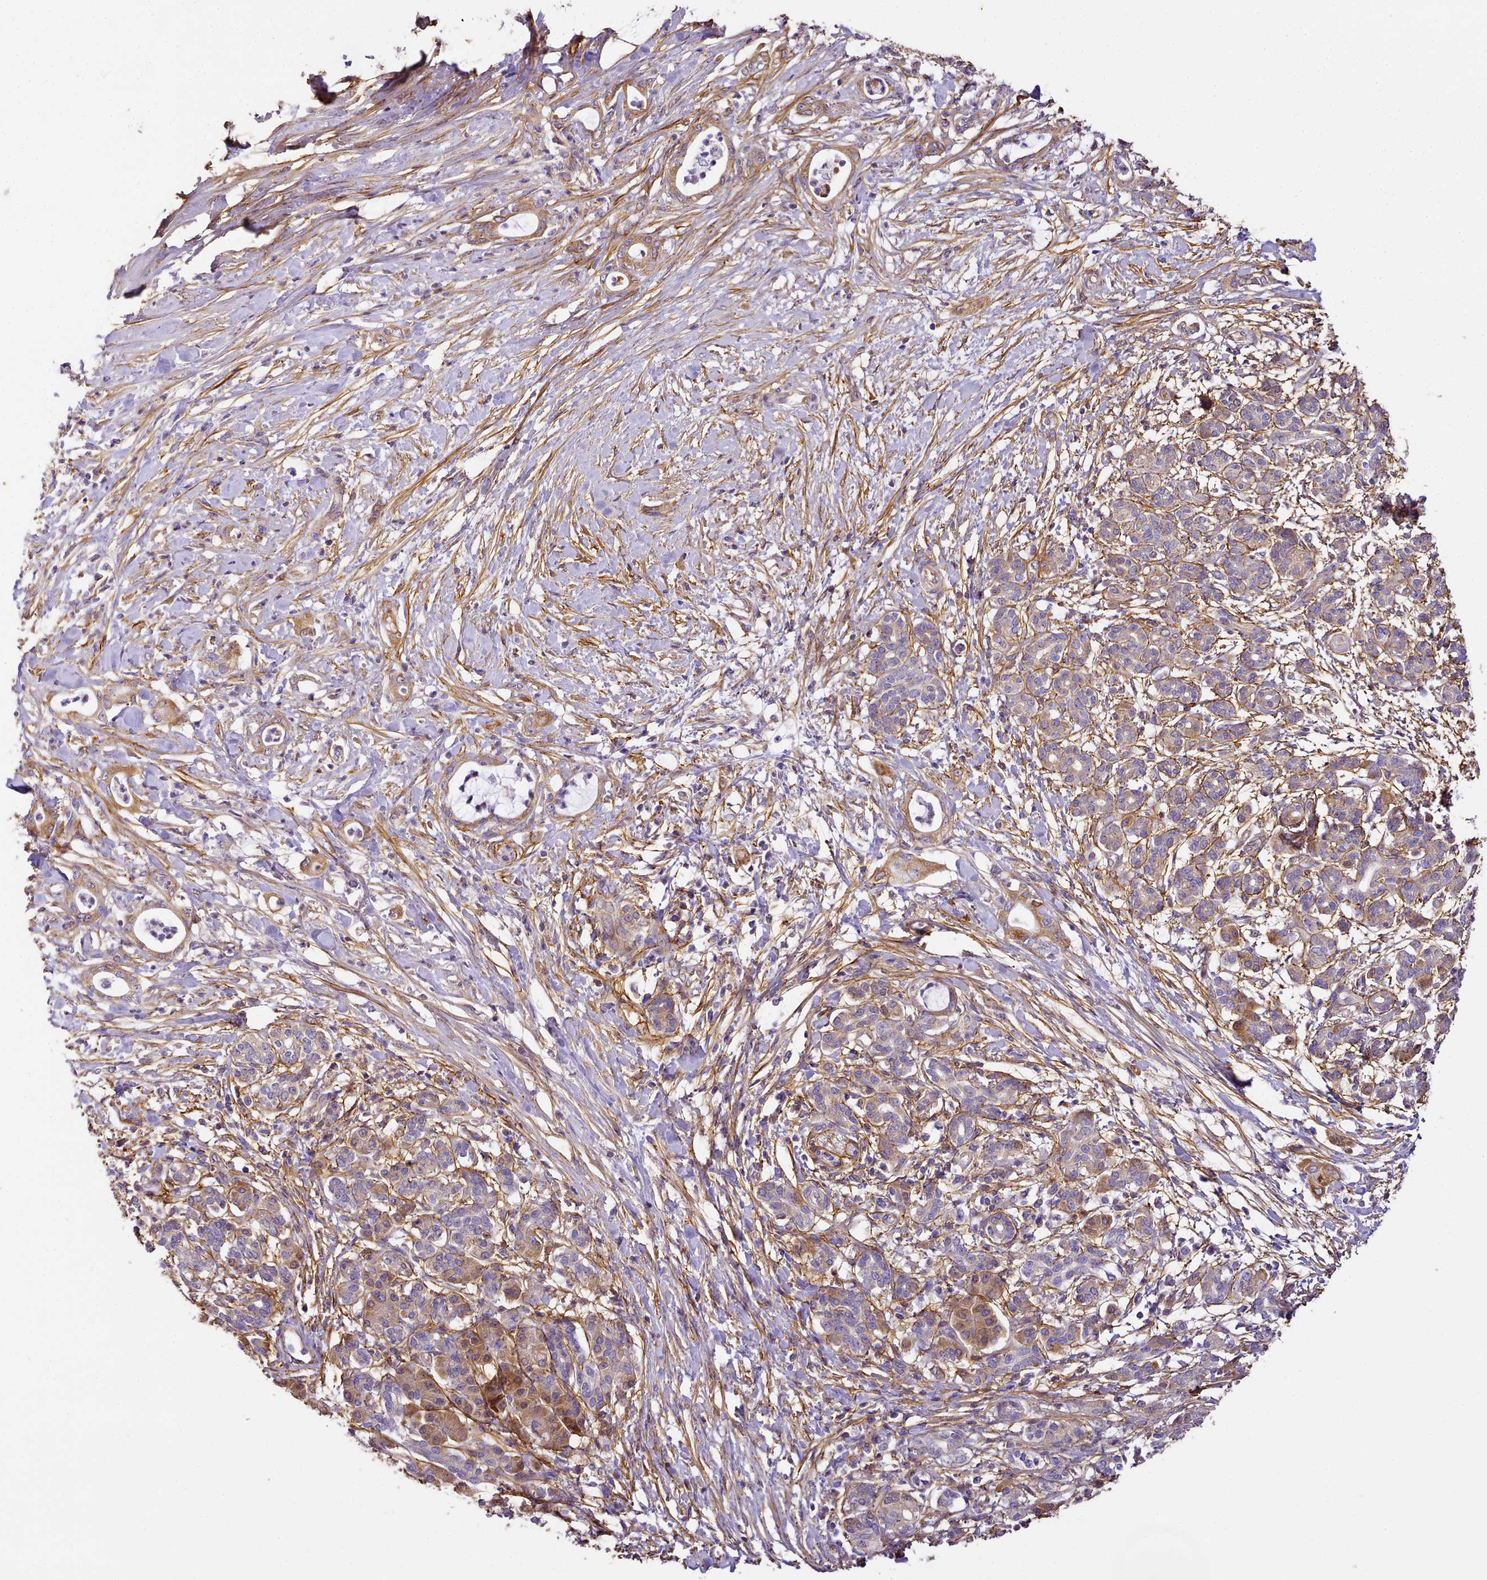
{"staining": {"intensity": "moderate", "quantity": ">75%", "location": "cytoplasmic/membranous"}, "tissue": "pancreatic cancer", "cell_type": "Tumor cells", "image_type": "cancer", "snomed": [{"axis": "morphology", "description": "Adenocarcinoma, NOS"}, {"axis": "topography", "description": "Pancreas"}], "caption": "Immunohistochemical staining of pancreatic adenocarcinoma displays moderate cytoplasmic/membranous protein positivity in approximately >75% of tumor cells.", "gene": "NBPF1", "patient": {"sex": "female", "age": 55}}